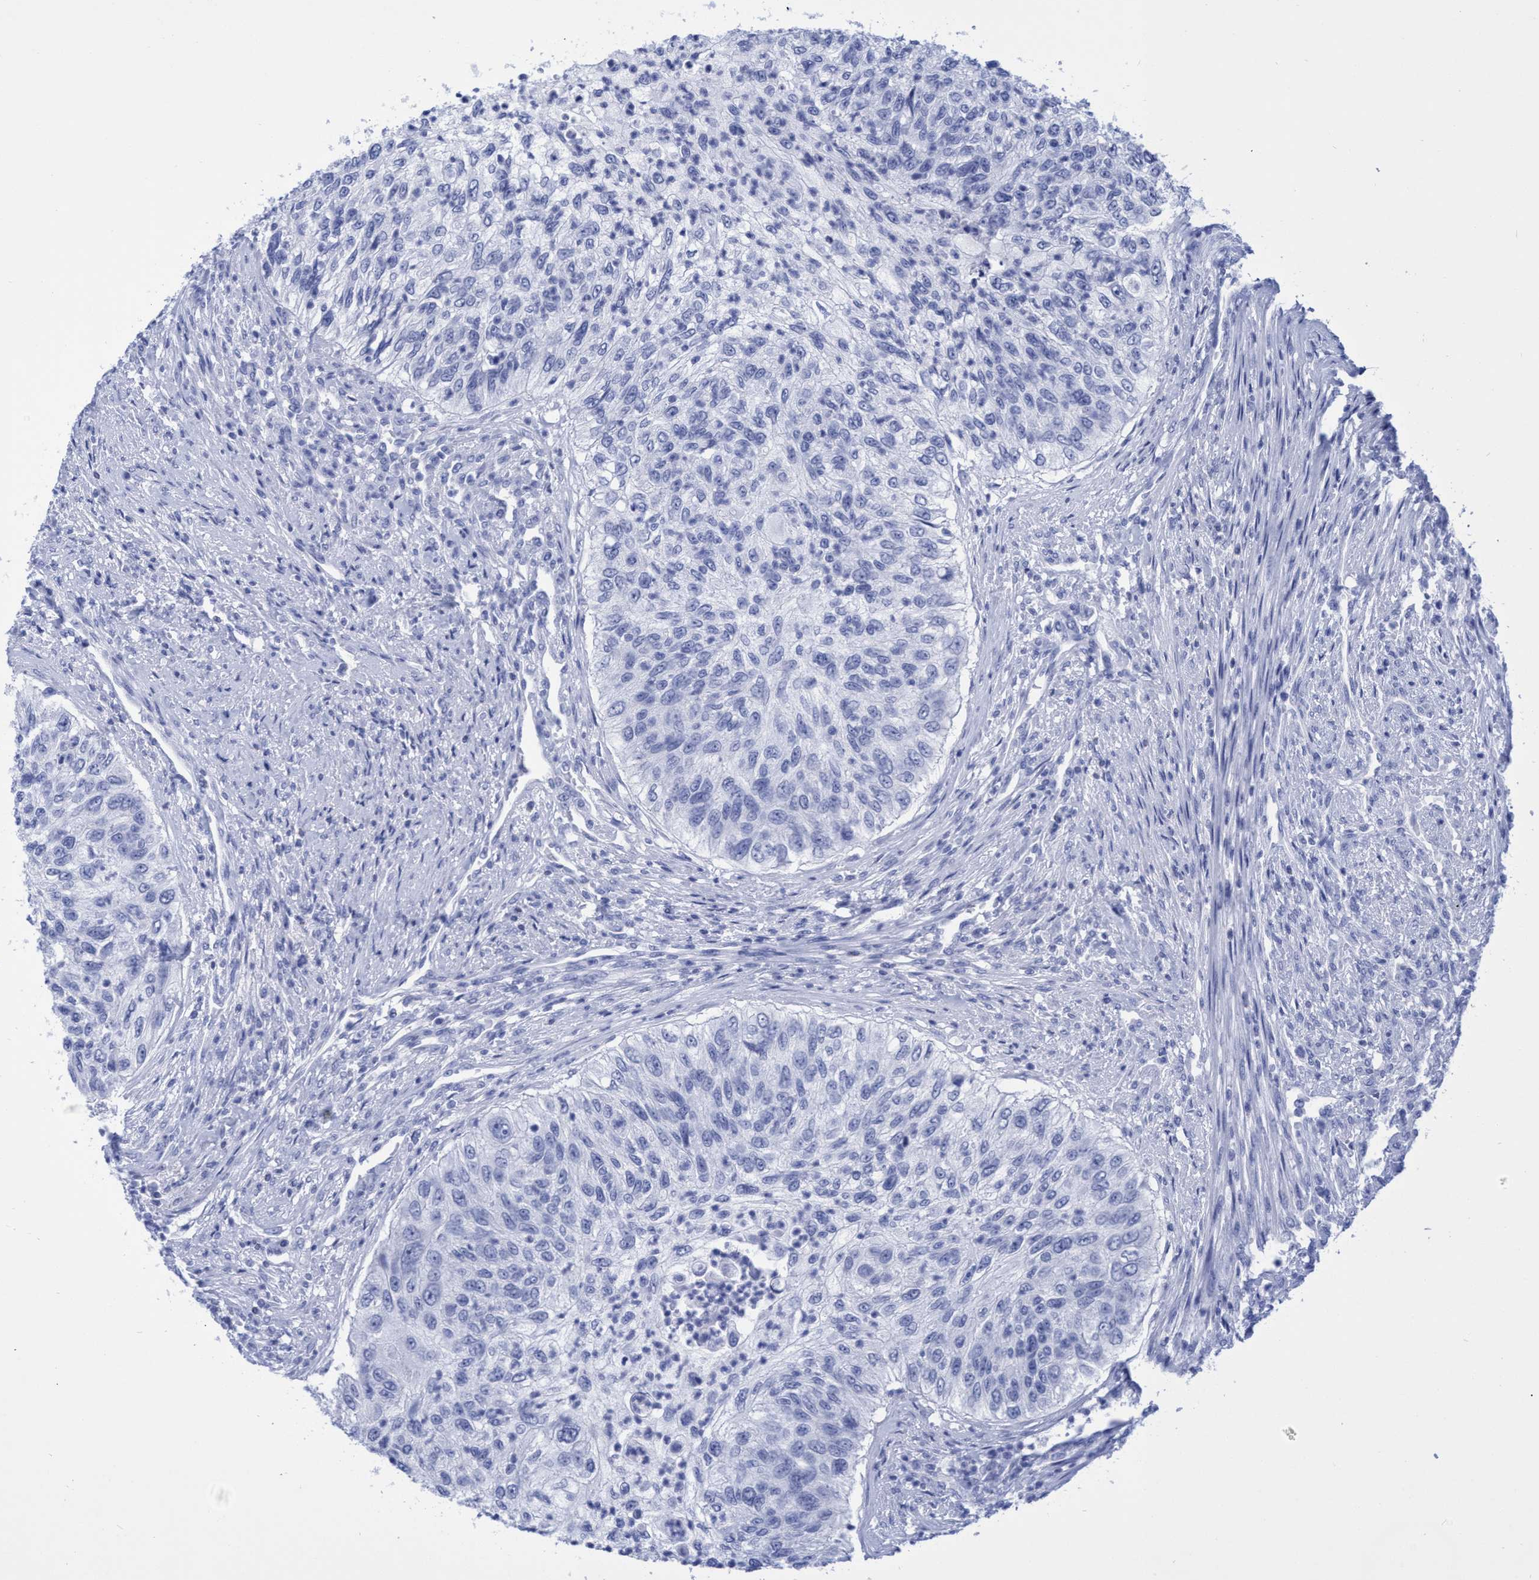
{"staining": {"intensity": "negative", "quantity": "none", "location": "none"}, "tissue": "urothelial cancer", "cell_type": "Tumor cells", "image_type": "cancer", "snomed": [{"axis": "morphology", "description": "Urothelial carcinoma, High grade"}, {"axis": "topography", "description": "Urinary bladder"}], "caption": "High power microscopy photomicrograph of an immunohistochemistry (IHC) histopathology image of urothelial cancer, revealing no significant expression in tumor cells.", "gene": "INSL6", "patient": {"sex": "female", "age": 60}}